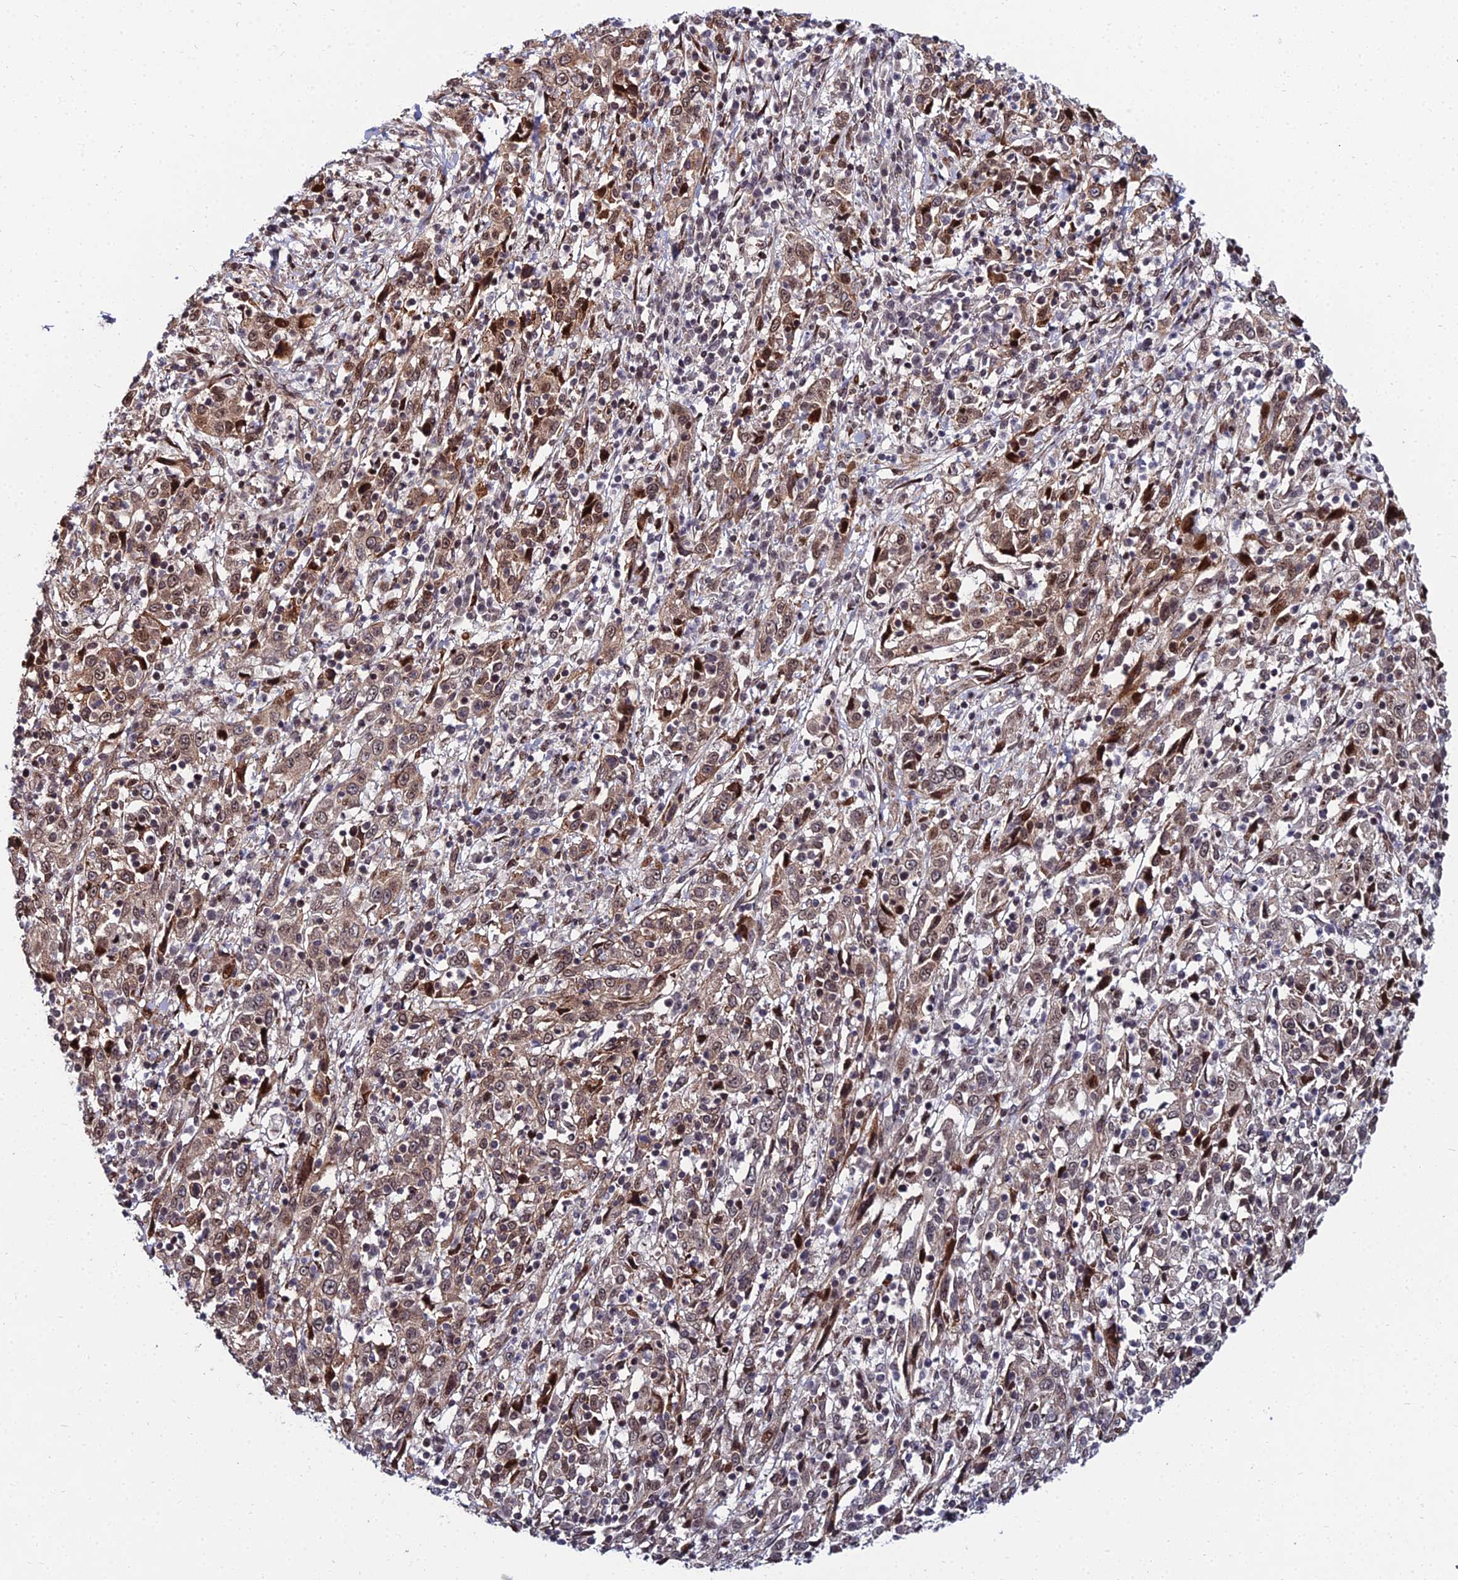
{"staining": {"intensity": "moderate", "quantity": ">75%", "location": "cytoplasmic/membranous,nuclear"}, "tissue": "cervical cancer", "cell_type": "Tumor cells", "image_type": "cancer", "snomed": [{"axis": "morphology", "description": "Squamous cell carcinoma, NOS"}, {"axis": "topography", "description": "Cervix"}], "caption": "Tumor cells demonstrate medium levels of moderate cytoplasmic/membranous and nuclear staining in about >75% of cells in squamous cell carcinoma (cervical). The protein of interest is shown in brown color, while the nuclei are stained blue.", "gene": "ZNF668", "patient": {"sex": "female", "age": 46}}